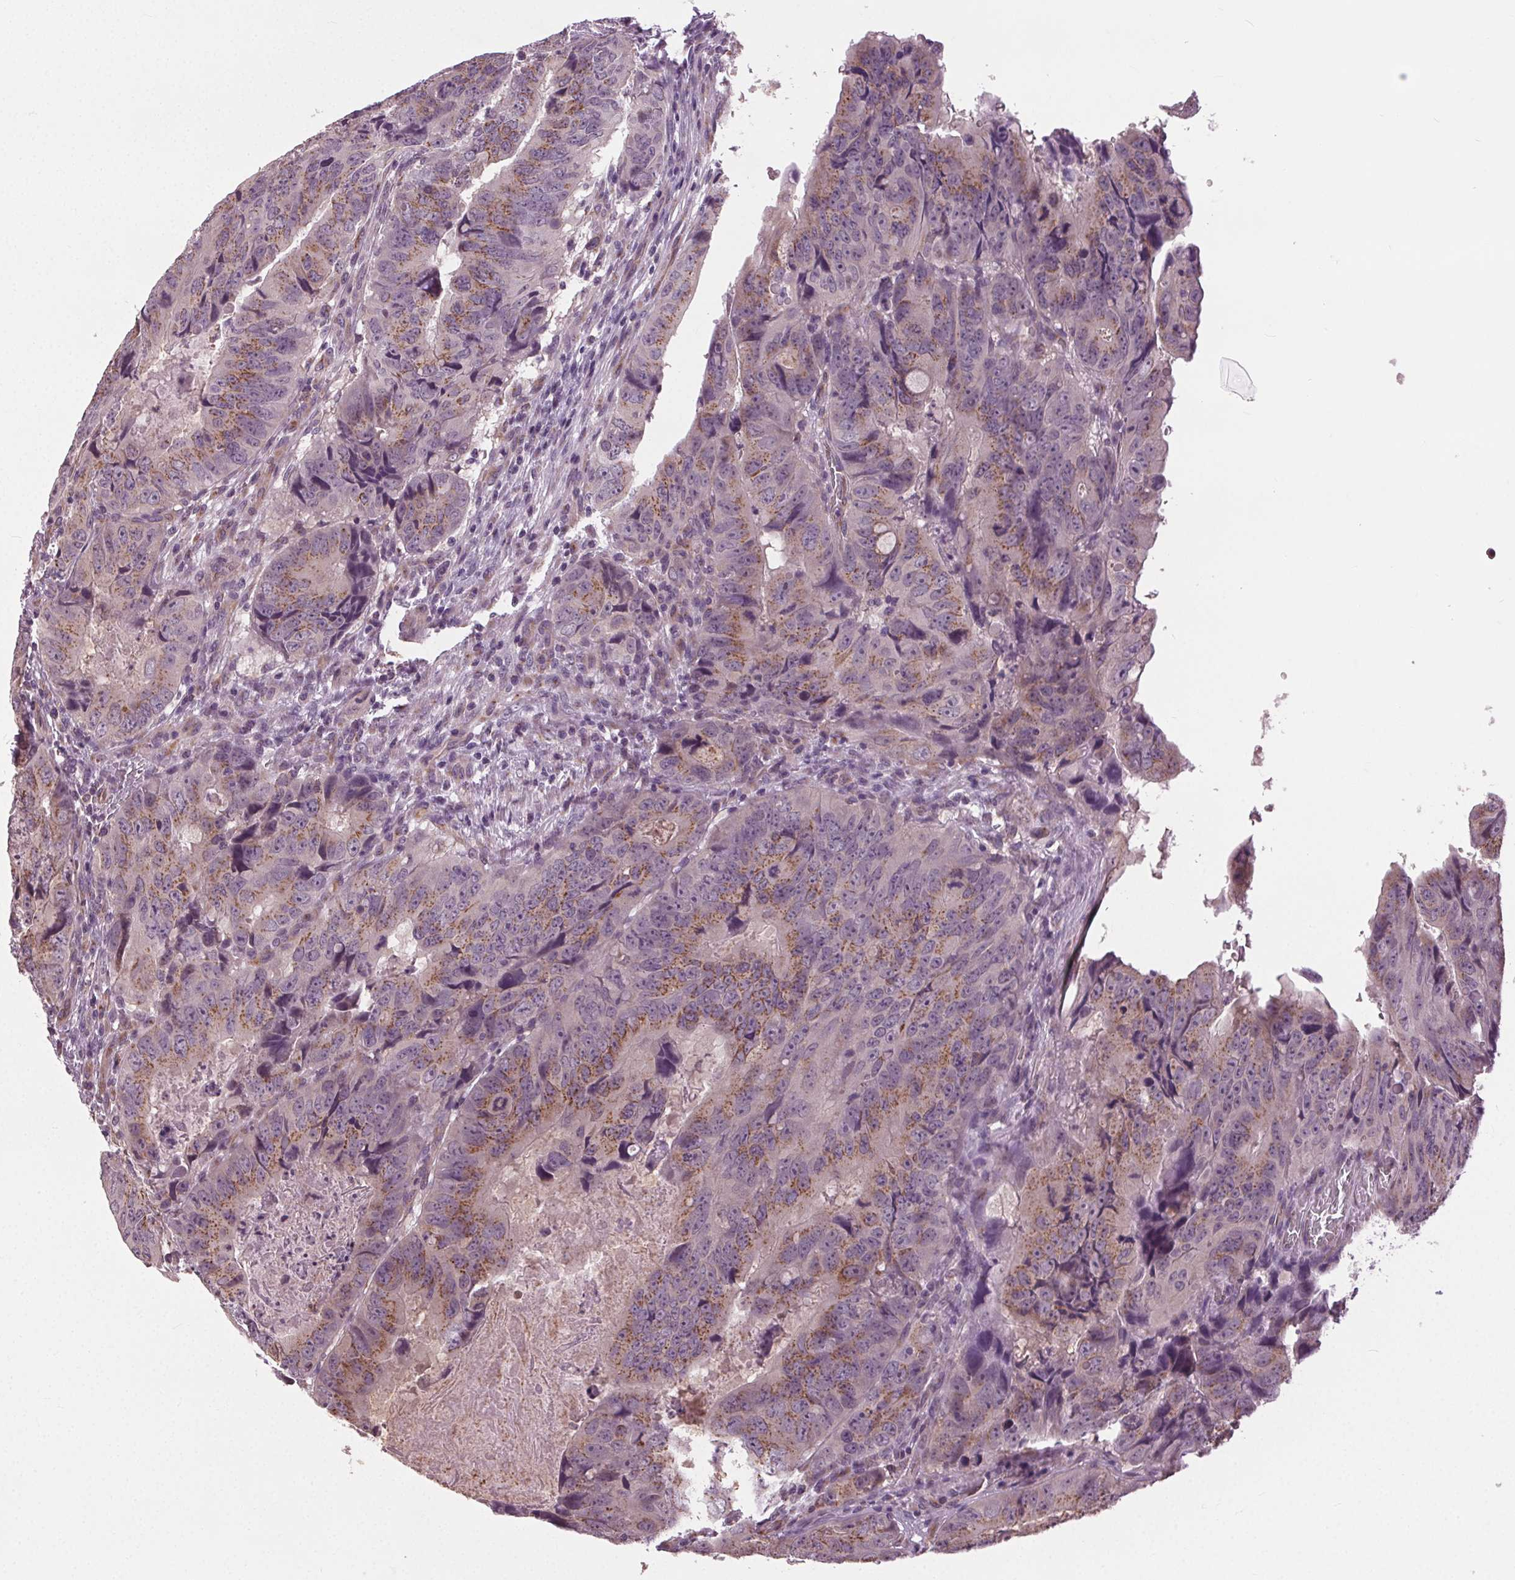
{"staining": {"intensity": "moderate", "quantity": ">75%", "location": "cytoplasmic/membranous"}, "tissue": "colorectal cancer", "cell_type": "Tumor cells", "image_type": "cancer", "snomed": [{"axis": "morphology", "description": "Adenocarcinoma, NOS"}, {"axis": "topography", "description": "Colon"}], "caption": "A brown stain shows moderate cytoplasmic/membranous staining of a protein in colorectal cancer (adenocarcinoma) tumor cells.", "gene": "BSDC1", "patient": {"sex": "male", "age": 79}}